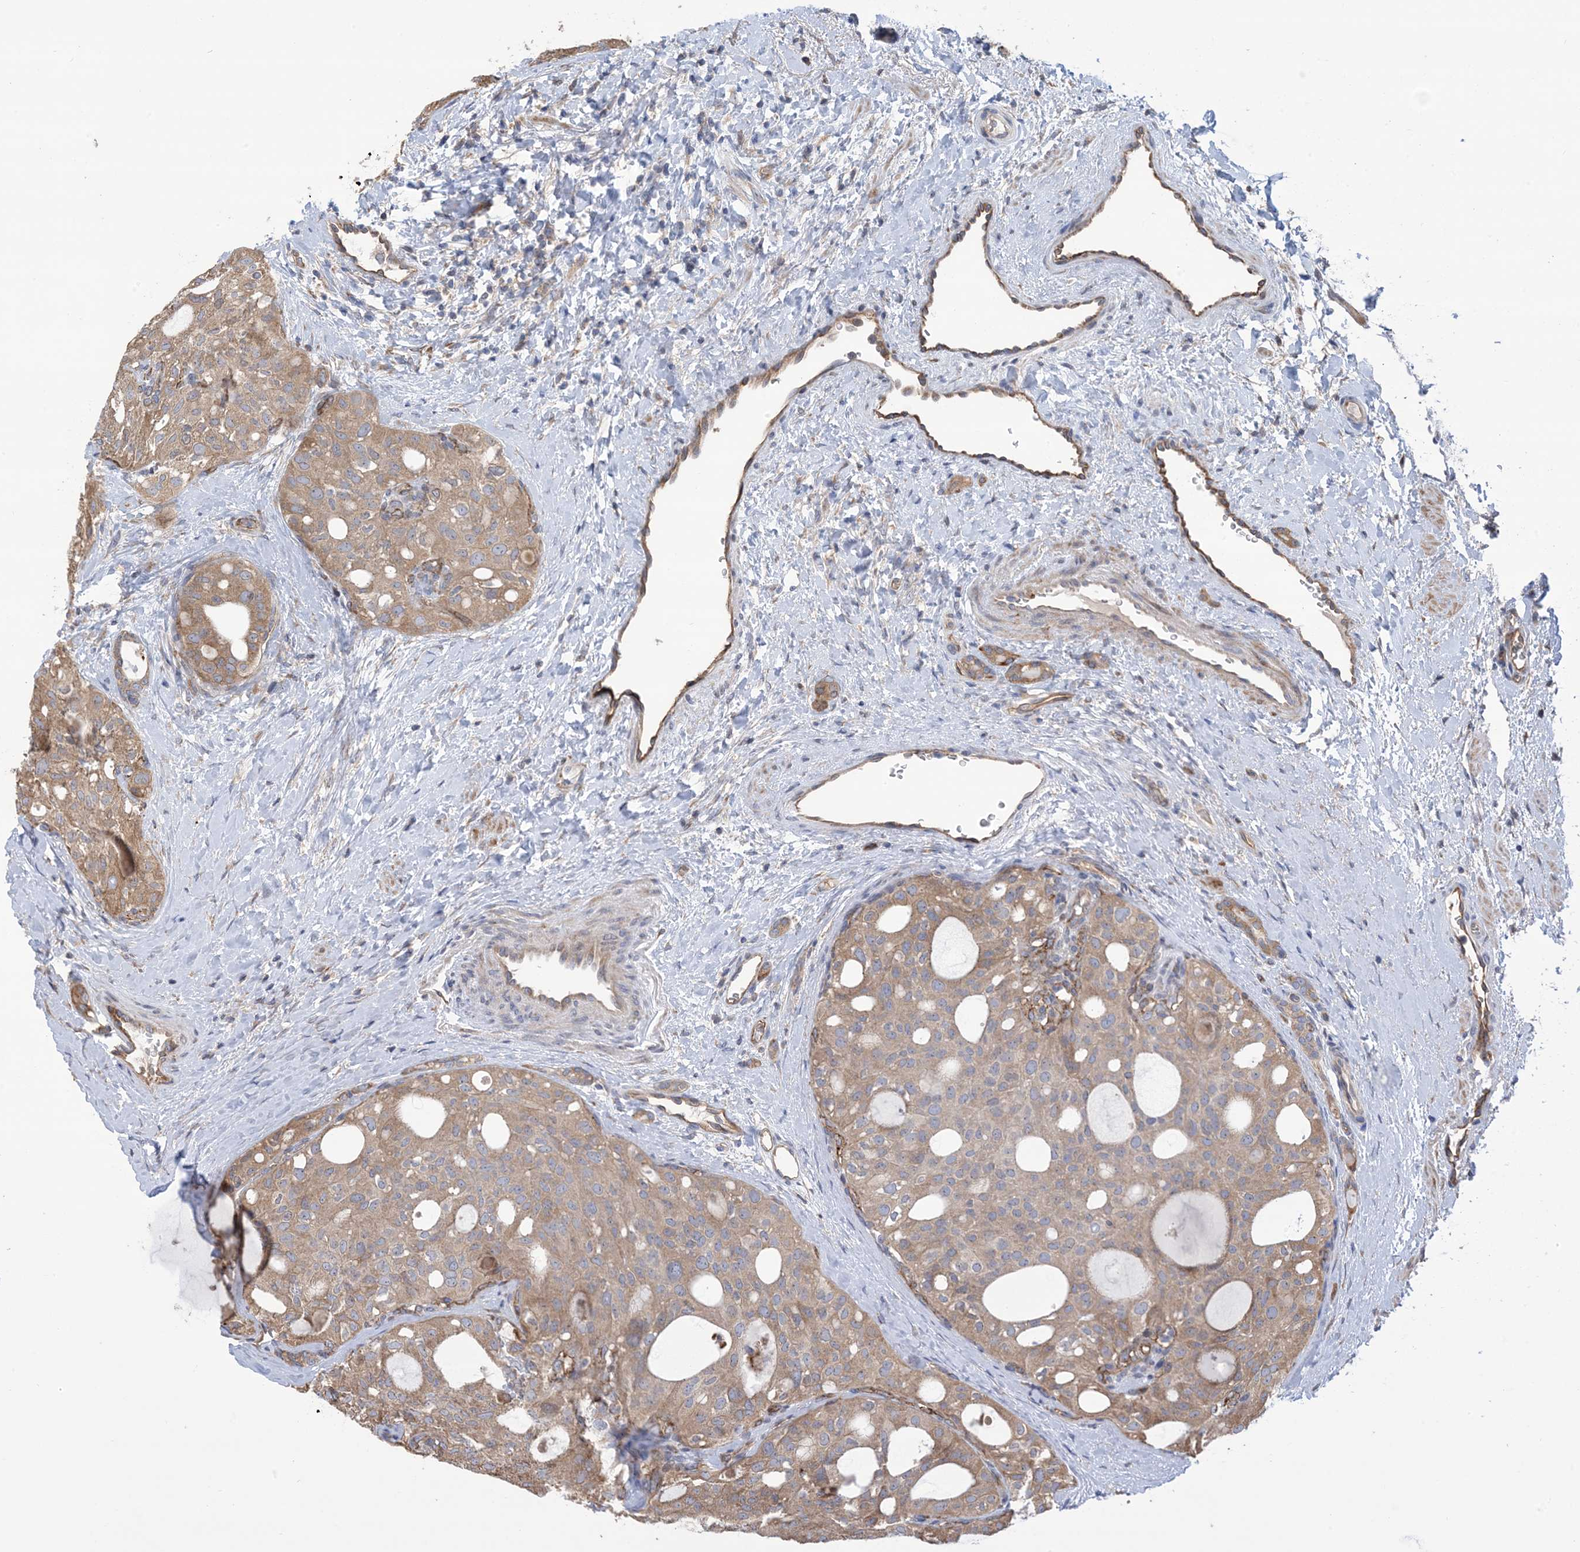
{"staining": {"intensity": "moderate", "quantity": ">75%", "location": "cytoplasmic/membranous"}, "tissue": "thyroid cancer", "cell_type": "Tumor cells", "image_type": "cancer", "snomed": [{"axis": "morphology", "description": "Follicular adenoma carcinoma, NOS"}, {"axis": "topography", "description": "Thyroid gland"}], "caption": "Thyroid cancer (follicular adenoma carcinoma) stained with a brown dye demonstrates moderate cytoplasmic/membranous positive positivity in about >75% of tumor cells.", "gene": "CLEC16A", "patient": {"sex": "male", "age": 75}}